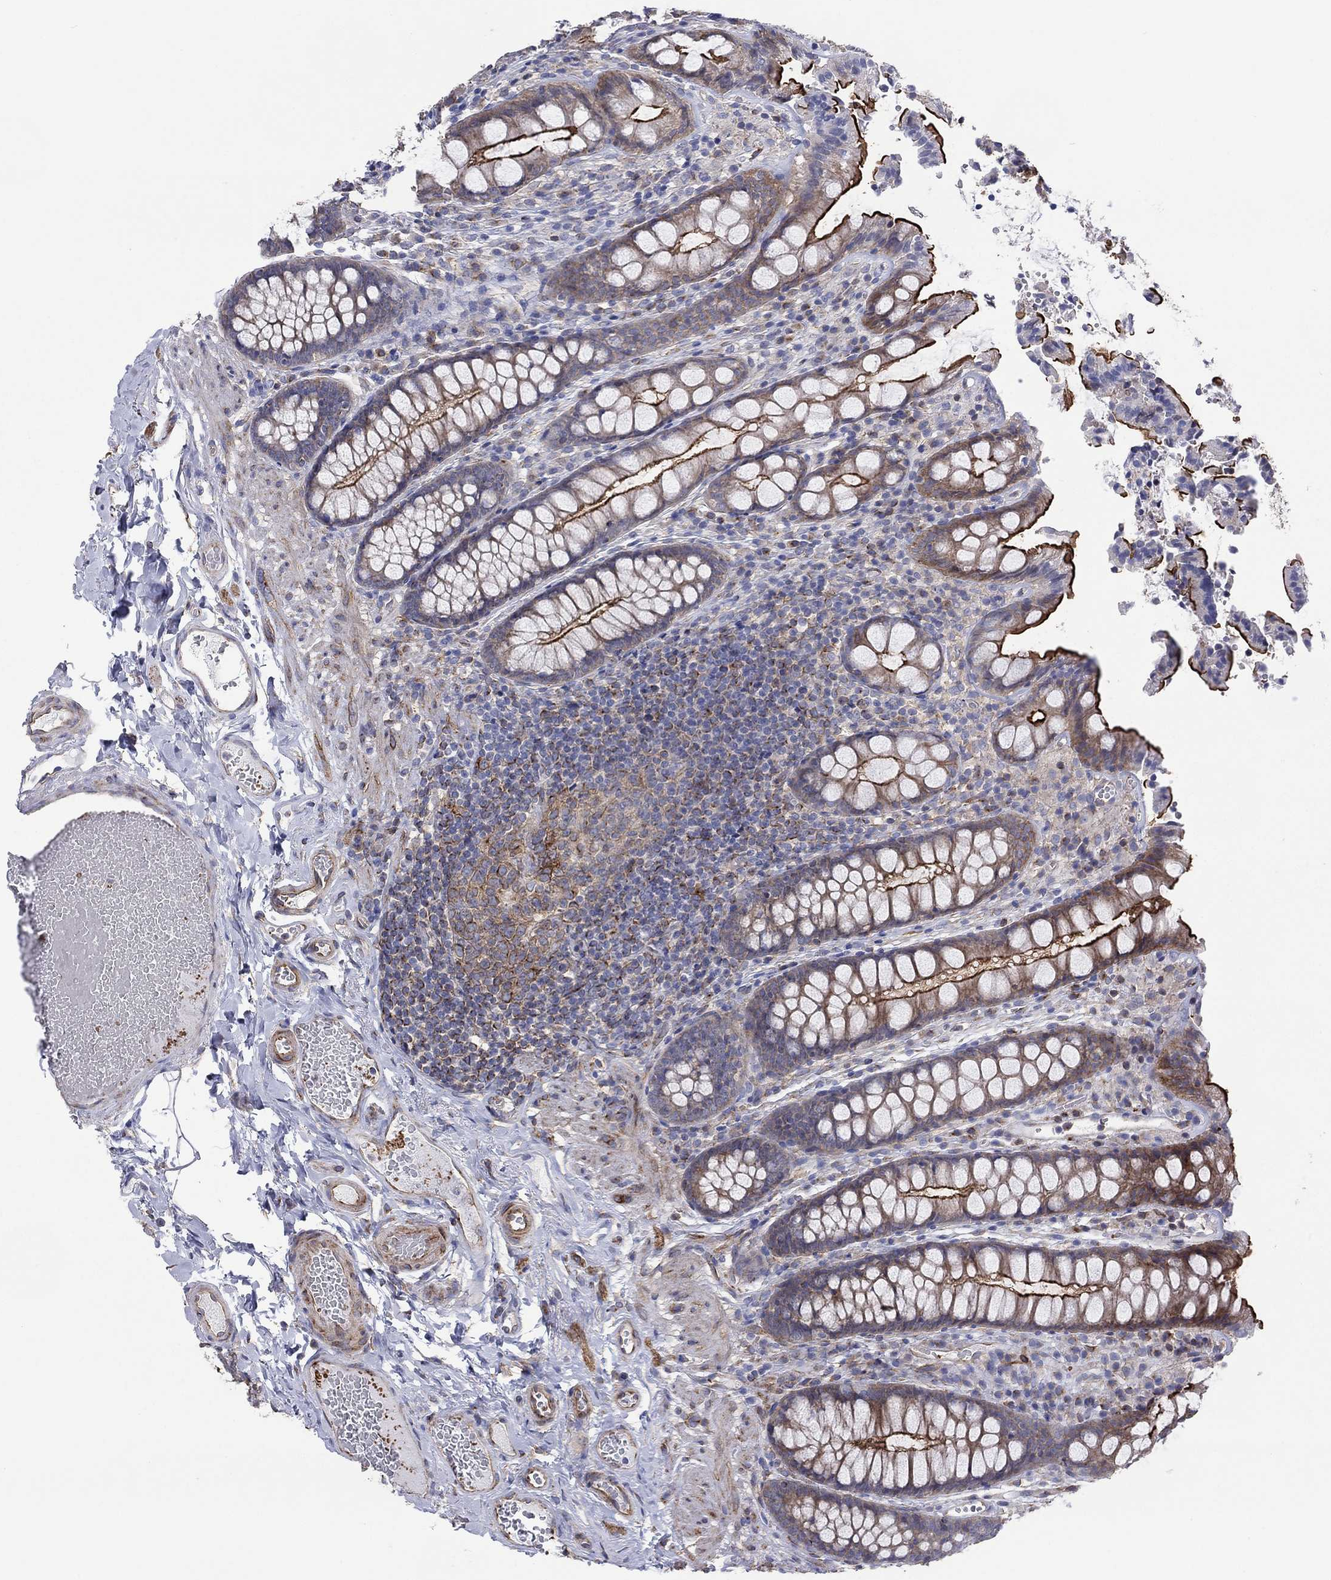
{"staining": {"intensity": "moderate", "quantity": "25%-75%", "location": "cytoplasmic/membranous"}, "tissue": "colon", "cell_type": "Endothelial cells", "image_type": "normal", "snomed": [{"axis": "morphology", "description": "Normal tissue, NOS"}, {"axis": "topography", "description": "Colon"}], "caption": "Approximately 25%-75% of endothelial cells in benign colon exhibit moderate cytoplasmic/membranous protein staining as visualized by brown immunohistochemical staining.", "gene": "TPRN", "patient": {"sex": "female", "age": 86}}